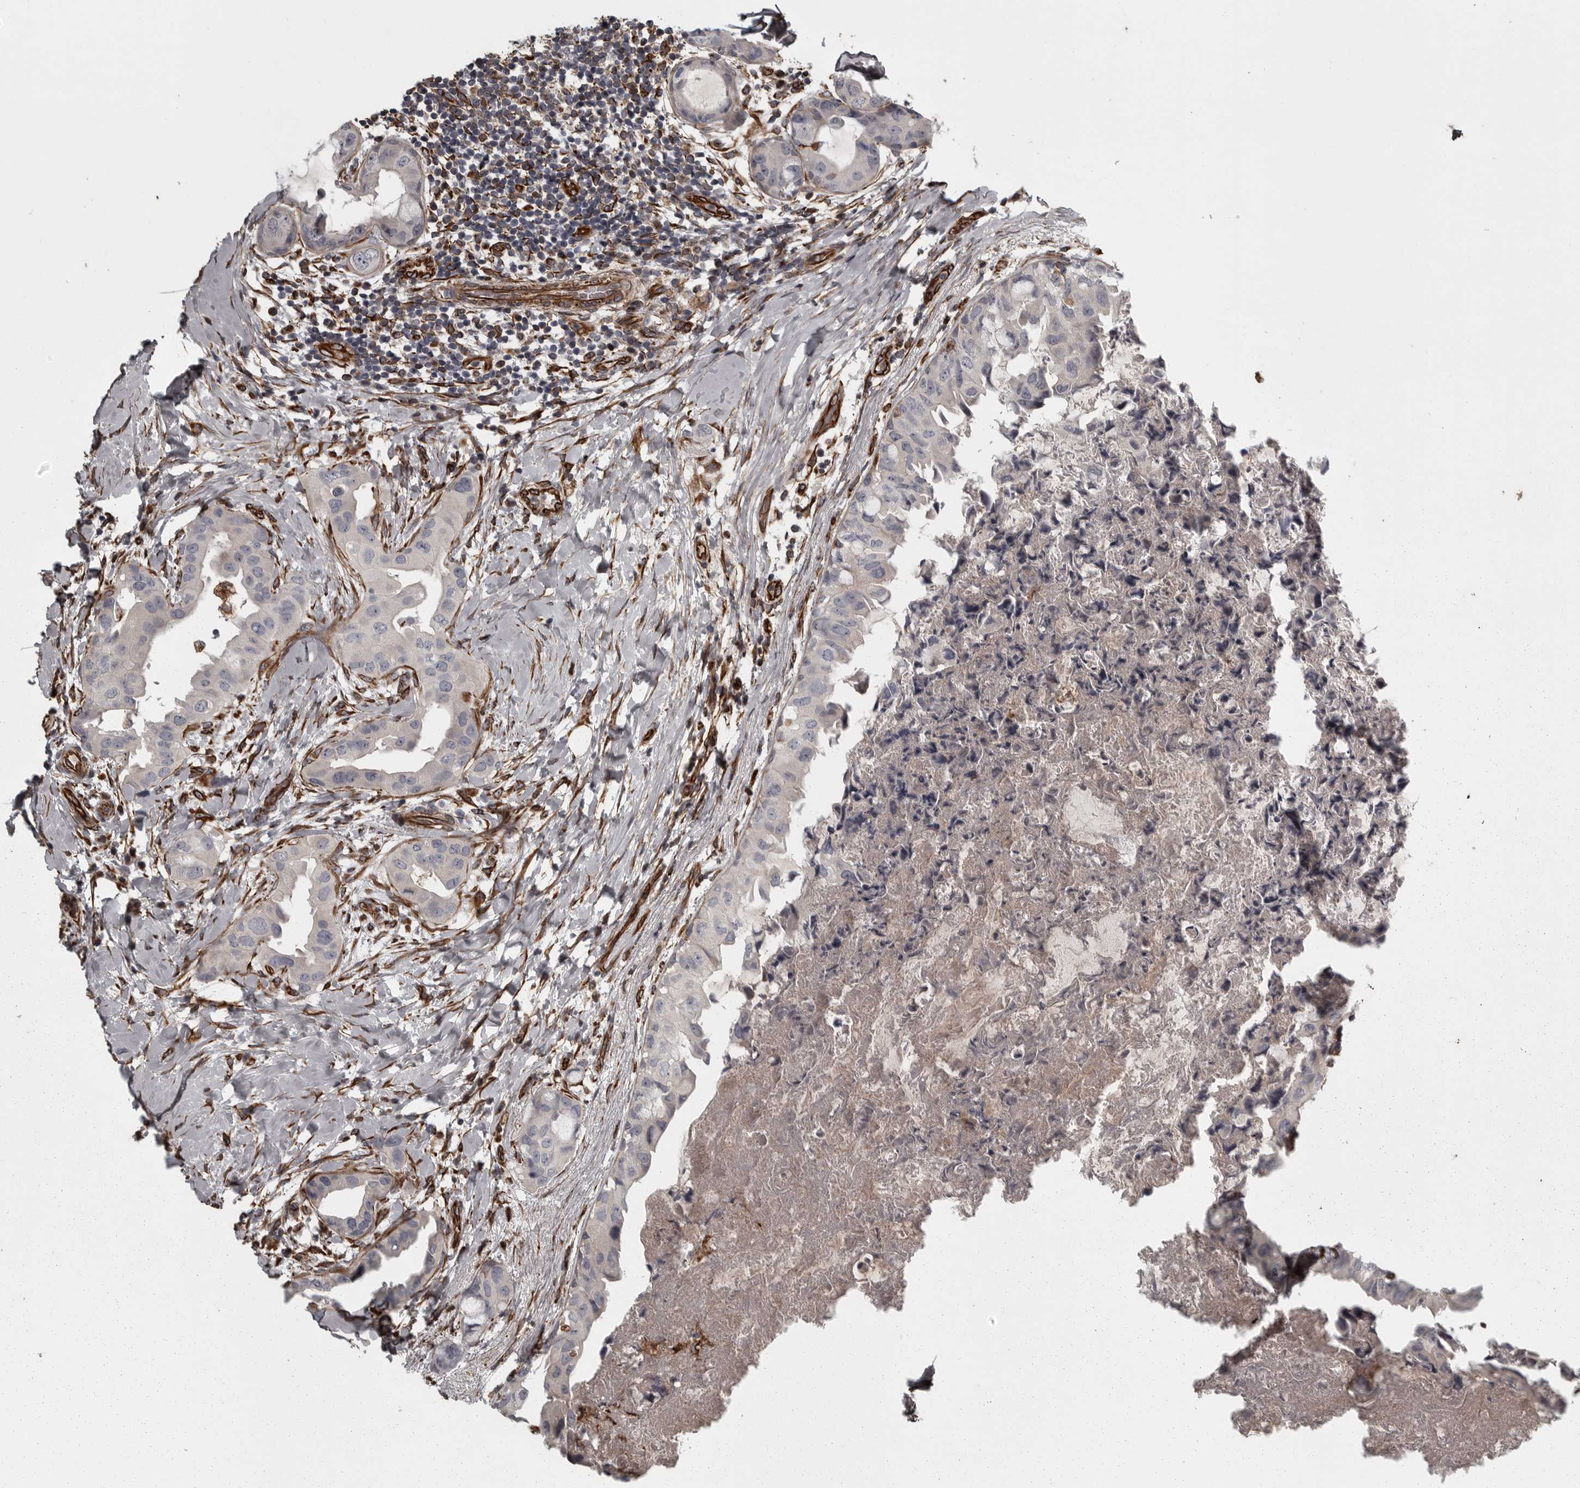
{"staining": {"intensity": "negative", "quantity": "none", "location": "none"}, "tissue": "breast cancer", "cell_type": "Tumor cells", "image_type": "cancer", "snomed": [{"axis": "morphology", "description": "Duct carcinoma"}, {"axis": "topography", "description": "Breast"}], "caption": "IHC of human intraductal carcinoma (breast) reveals no staining in tumor cells. The staining is performed using DAB (3,3'-diaminobenzidine) brown chromogen with nuclei counter-stained in using hematoxylin.", "gene": "FAAP100", "patient": {"sex": "female", "age": 40}}